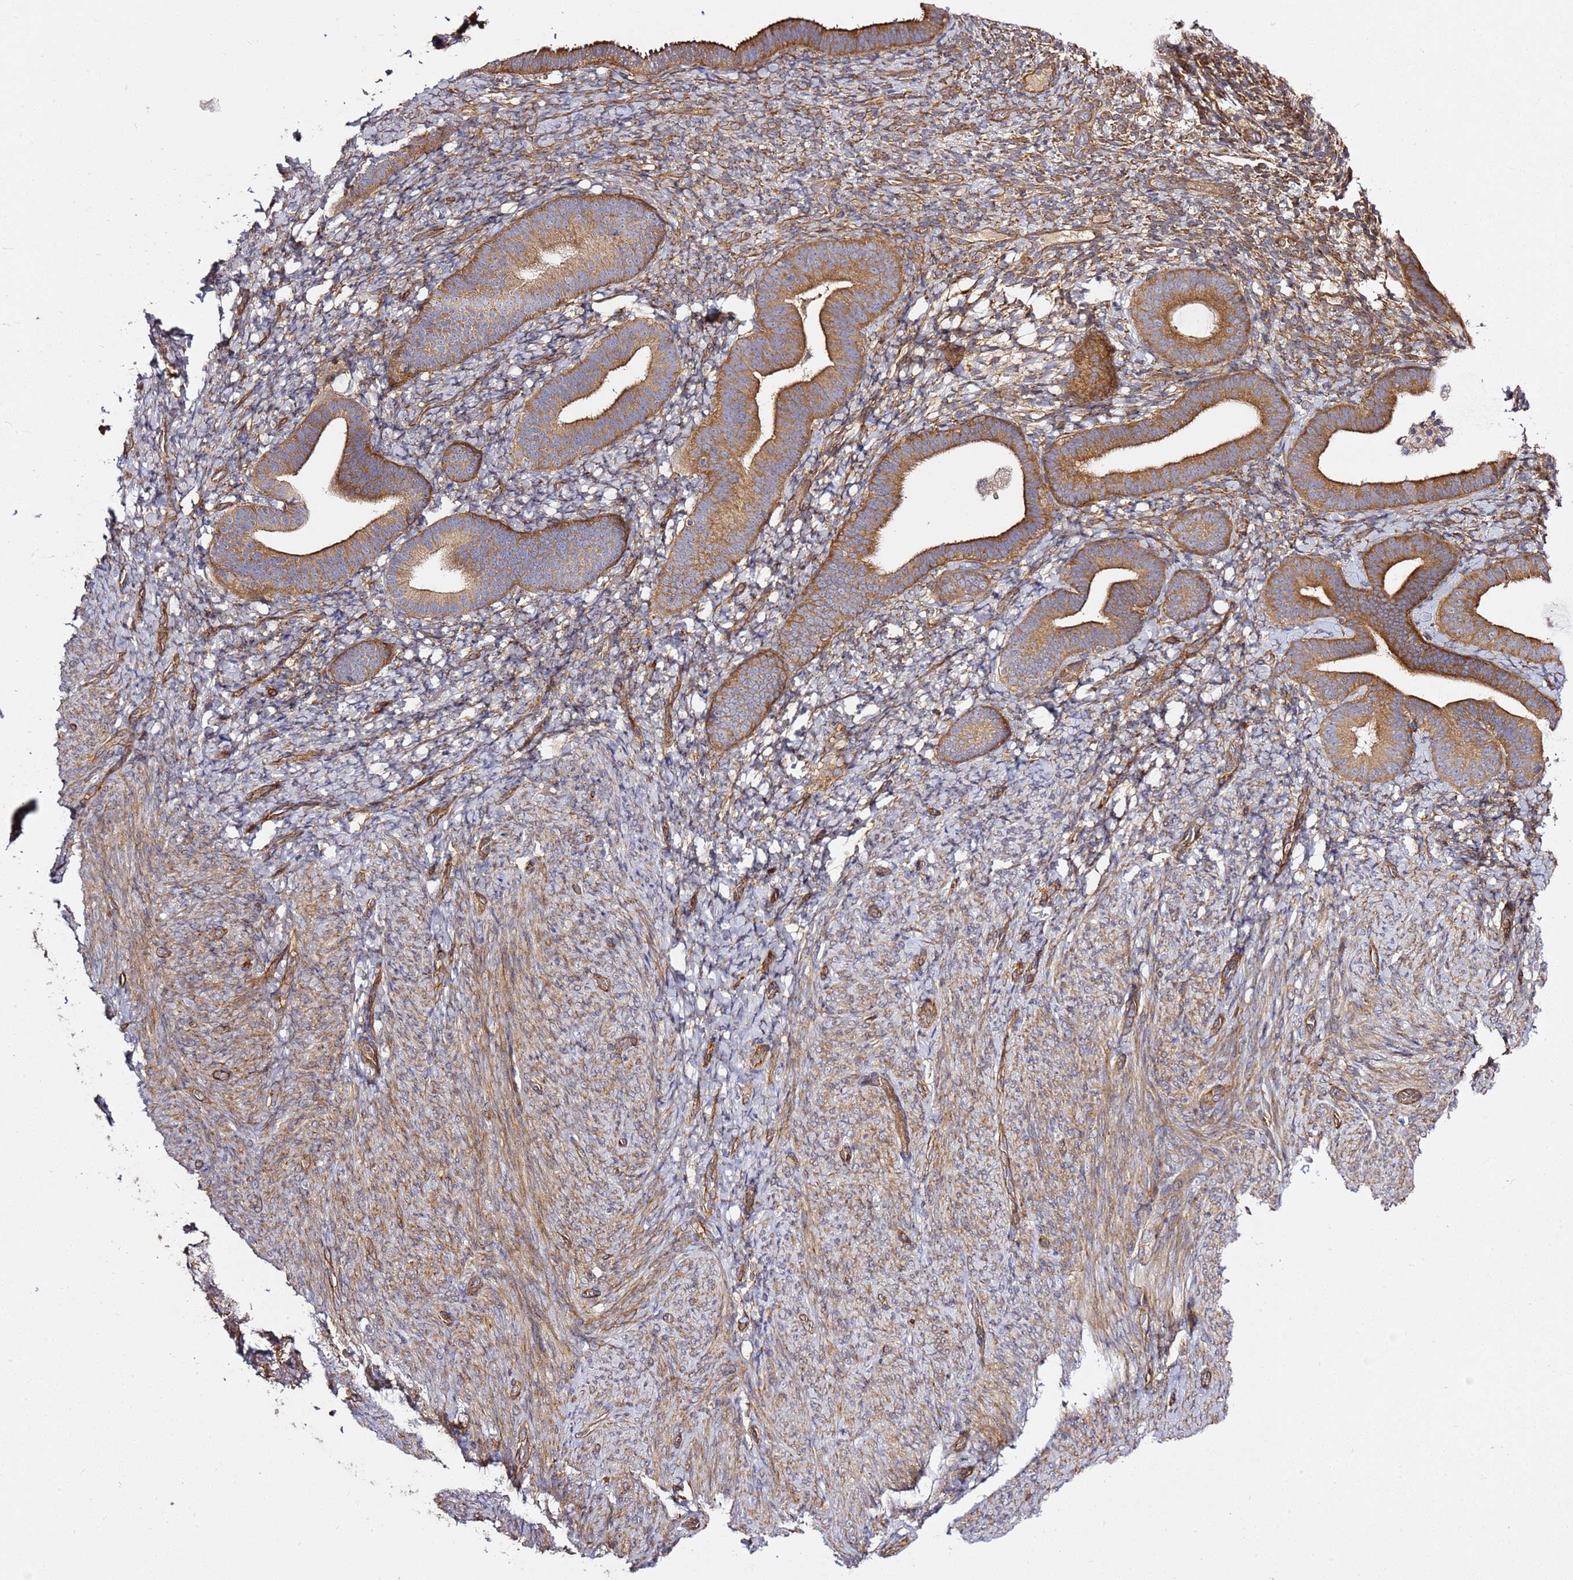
{"staining": {"intensity": "moderate", "quantity": "<25%", "location": "cytoplasmic/membranous"}, "tissue": "endometrium", "cell_type": "Cells in endometrial stroma", "image_type": "normal", "snomed": [{"axis": "morphology", "description": "Normal tissue, NOS"}, {"axis": "topography", "description": "Endometrium"}], "caption": "DAB immunohistochemical staining of benign human endometrium exhibits moderate cytoplasmic/membranous protein positivity in approximately <25% of cells in endometrial stroma.", "gene": "GNL1", "patient": {"sex": "female", "age": 65}}